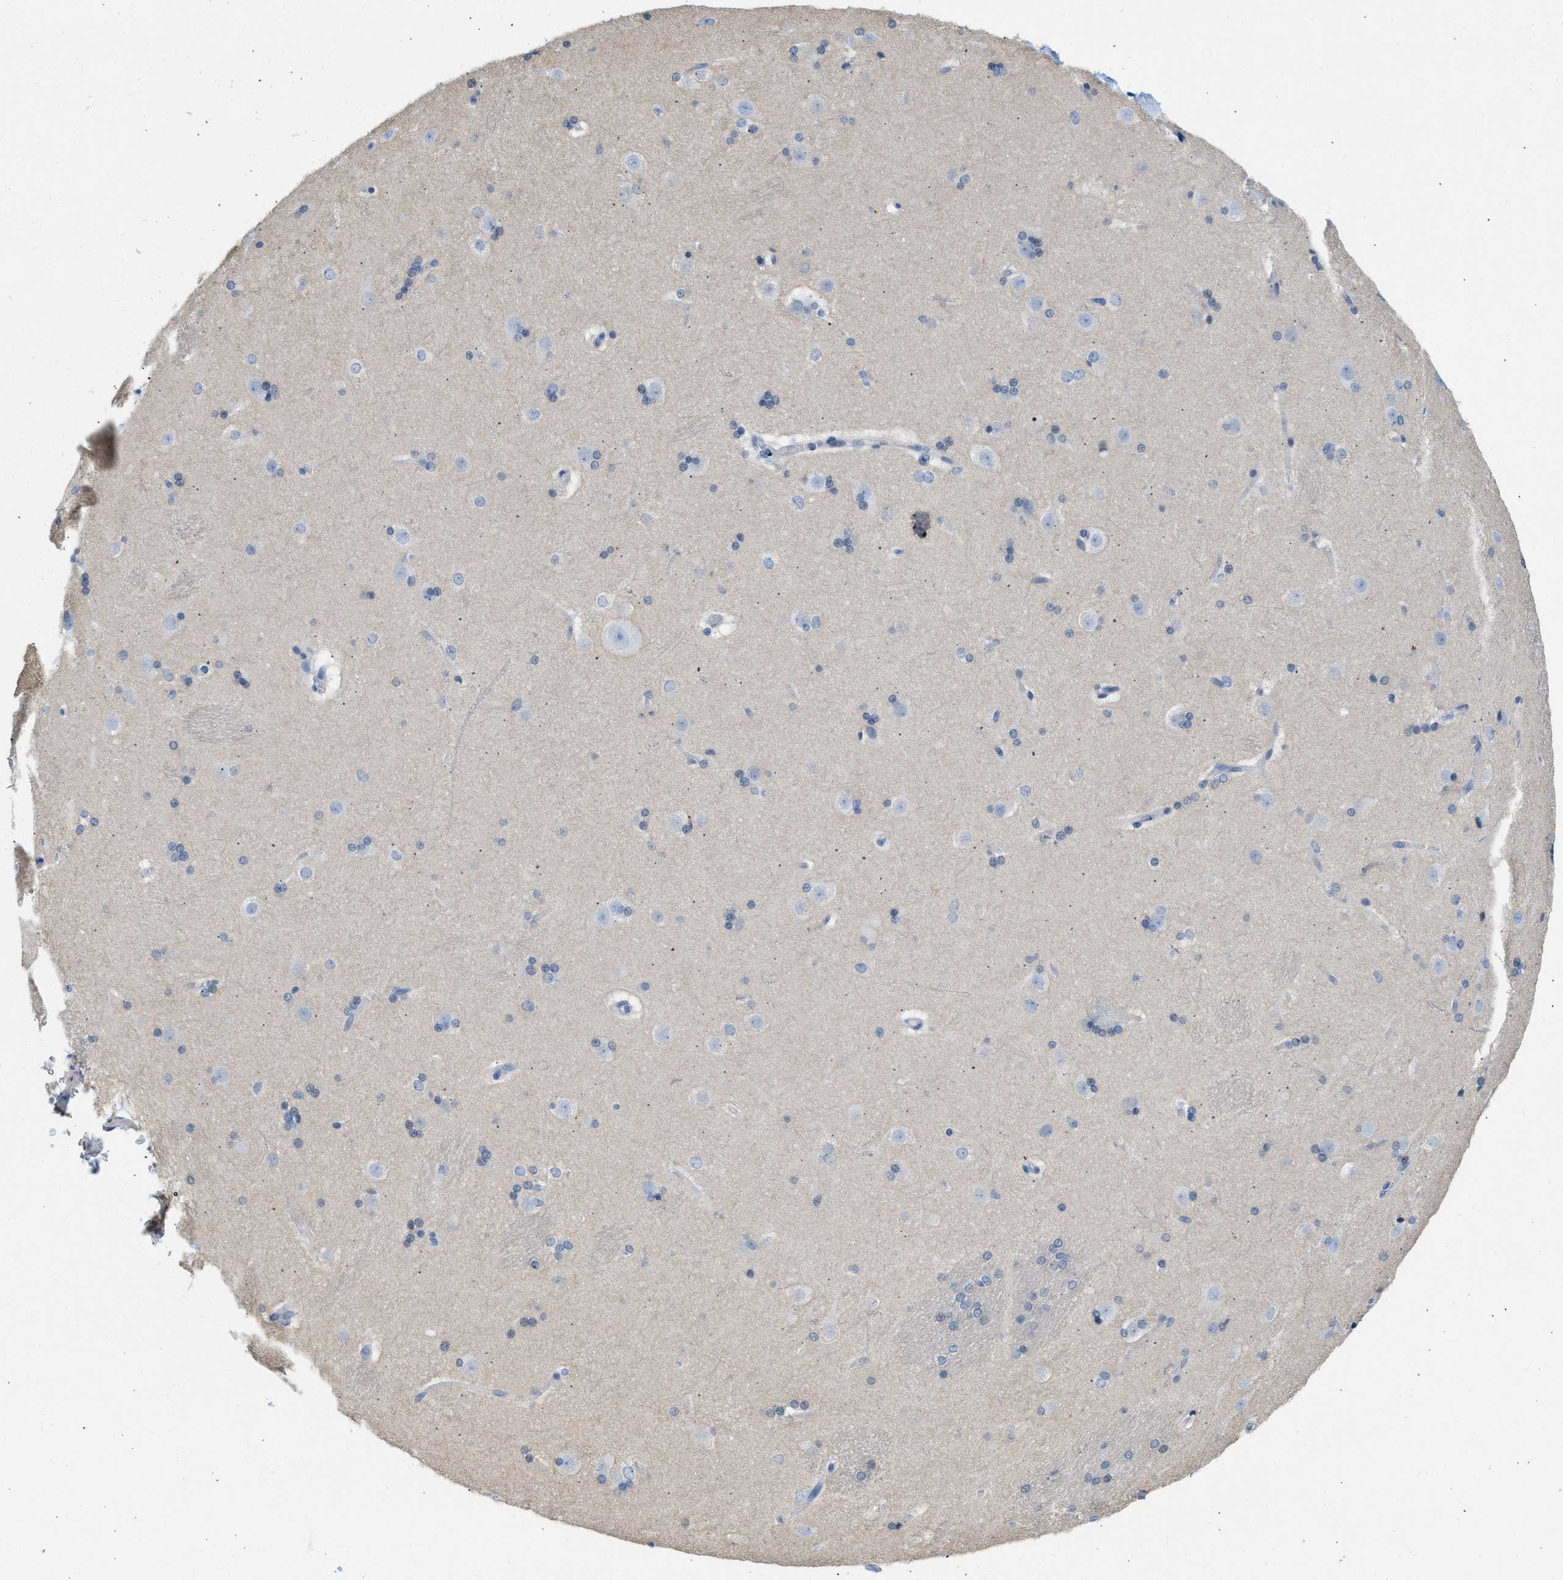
{"staining": {"intensity": "negative", "quantity": "none", "location": "none"}, "tissue": "caudate", "cell_type": "Glial cells", "image_type": "normal", "snomed": [{"axis": "morphology", "description": "Normal tissue, NOS"}, {"axis": "topography", "description": "Lateral ventricle wall"}], "caption": "DAB immunohistochemical staining of unremarkable caudate reveals no significant positivity in glial cells.", "gene": "SPAM1", "patient": {"sex": "female", "age": 19}}